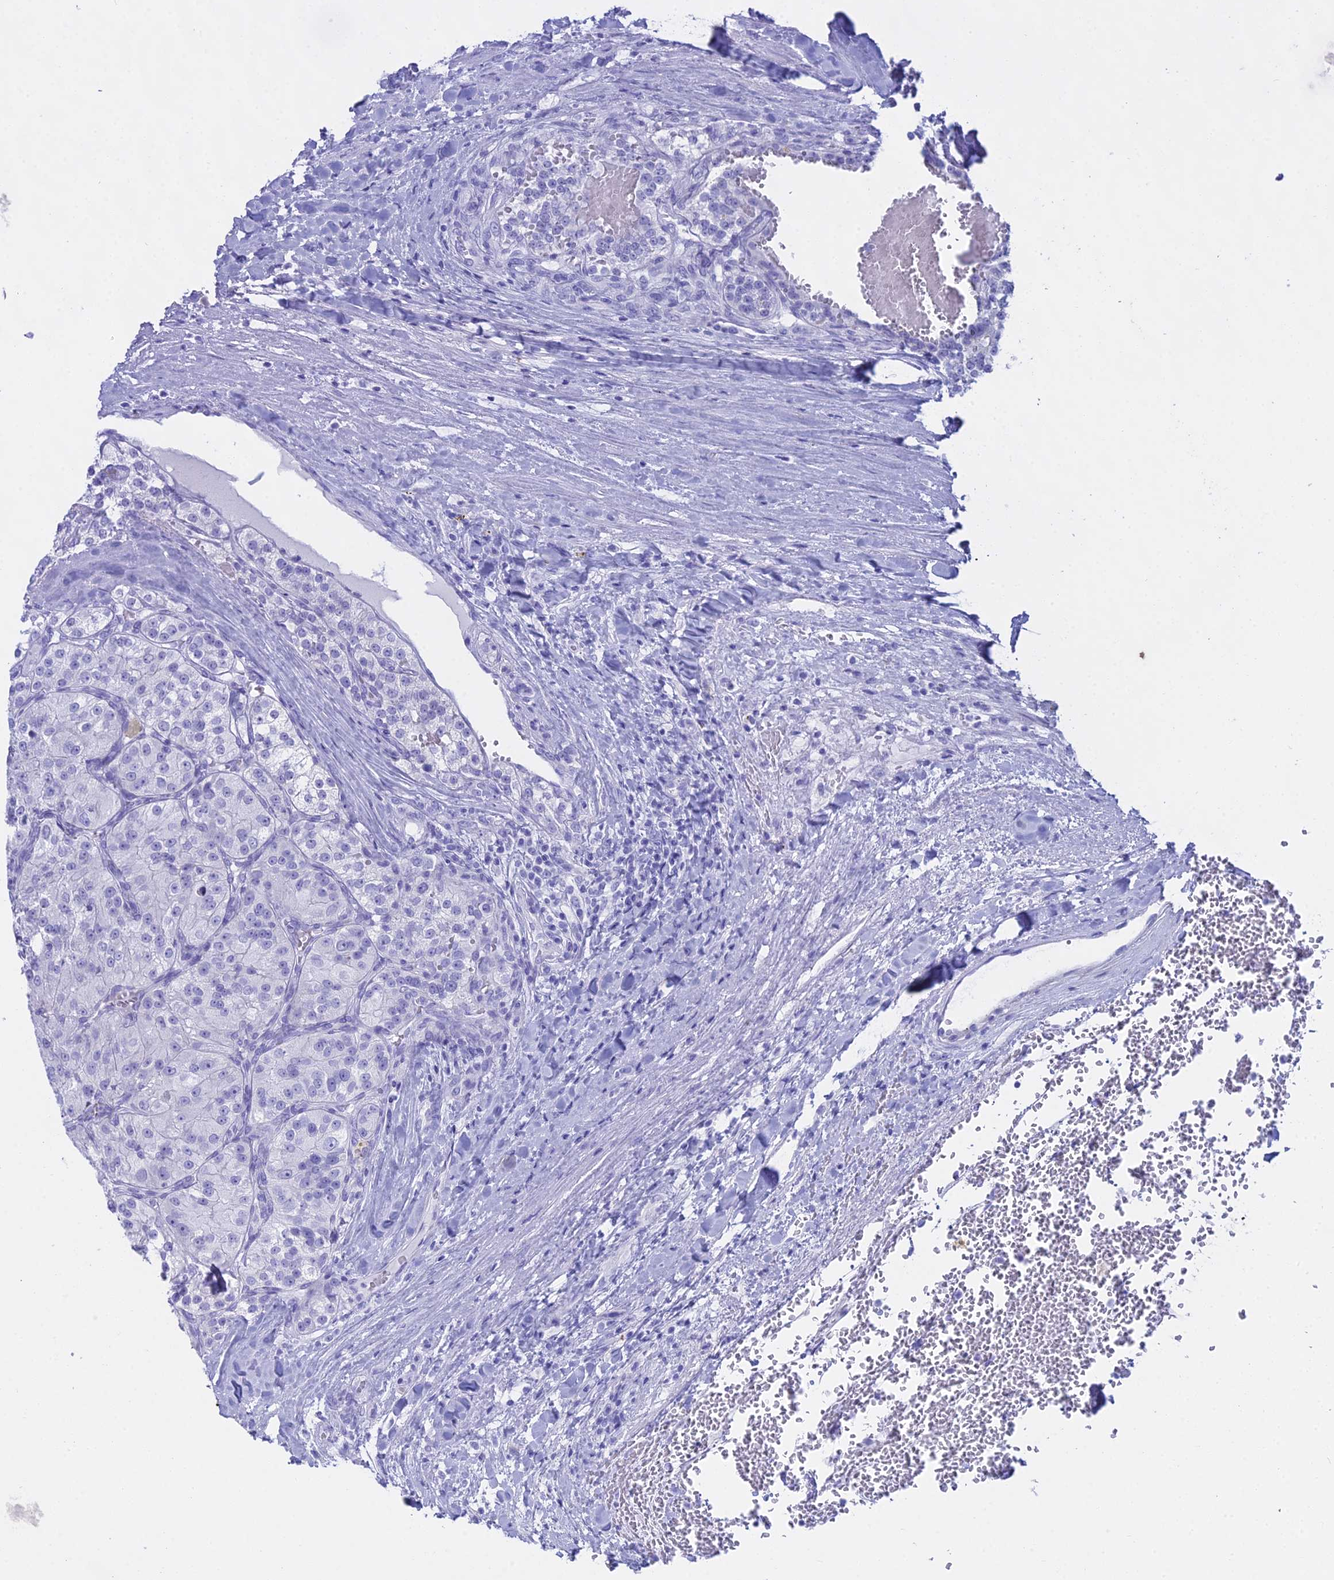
{"staining": {"intensity": "negative", "quantity": "none", "location": "none"}, "tissue": "renal cancer", "cell_type": "Tumor cells", "image_type": "cancer", "snomed": [{"axis": "morphology", "description": "Adenocarcinoma, NOS"}, {"axis": "topography", "description": "Kidney"}], "caption": "Immunohistochemical staining of renal cancer demonstrates no significant positivity in tumor cells.", "gene": "CGB2", "patient": {"sex": "female", "age": 63}}